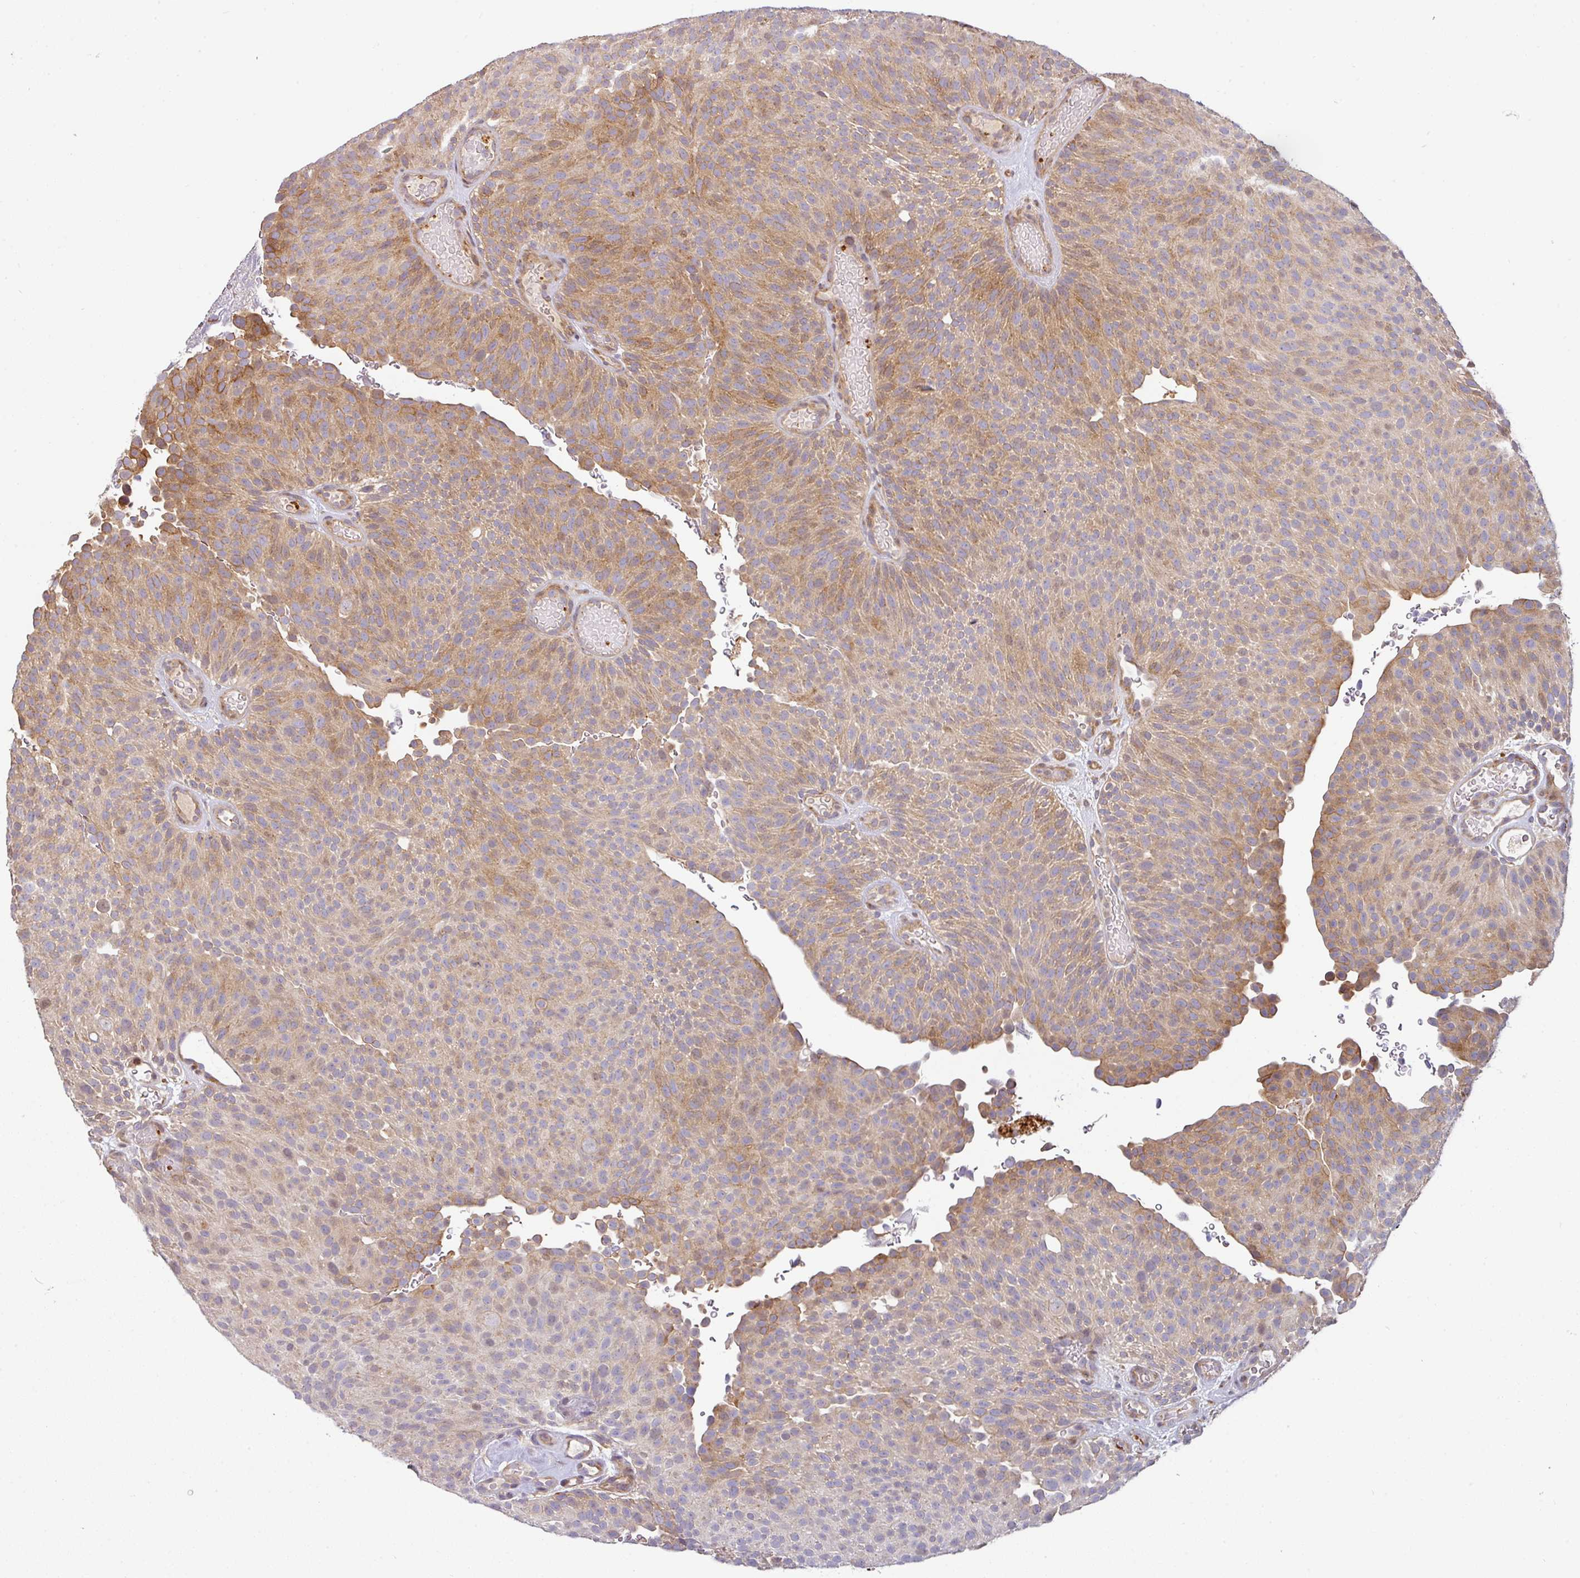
{"staining": {"intensity": "moderate", "quantity": "25%-75%", "location": "cytoplasmic/membranous"}, "tissue": "urothelial cancer", "cell_type": "Tumor cells", "image_type": "cancer", "snomed": [{"axis": "morphology", "description": "Urothelial carcinoma, Low grade"}, {"axis": "topography", "description": "Urinary bladder"}], "caption": "Human urothelial cancer stained with a protein marker exhibits moderate staining in tumor cells.", "gene": "CASP2", "patient": {"sex": "male", "age": 78}}